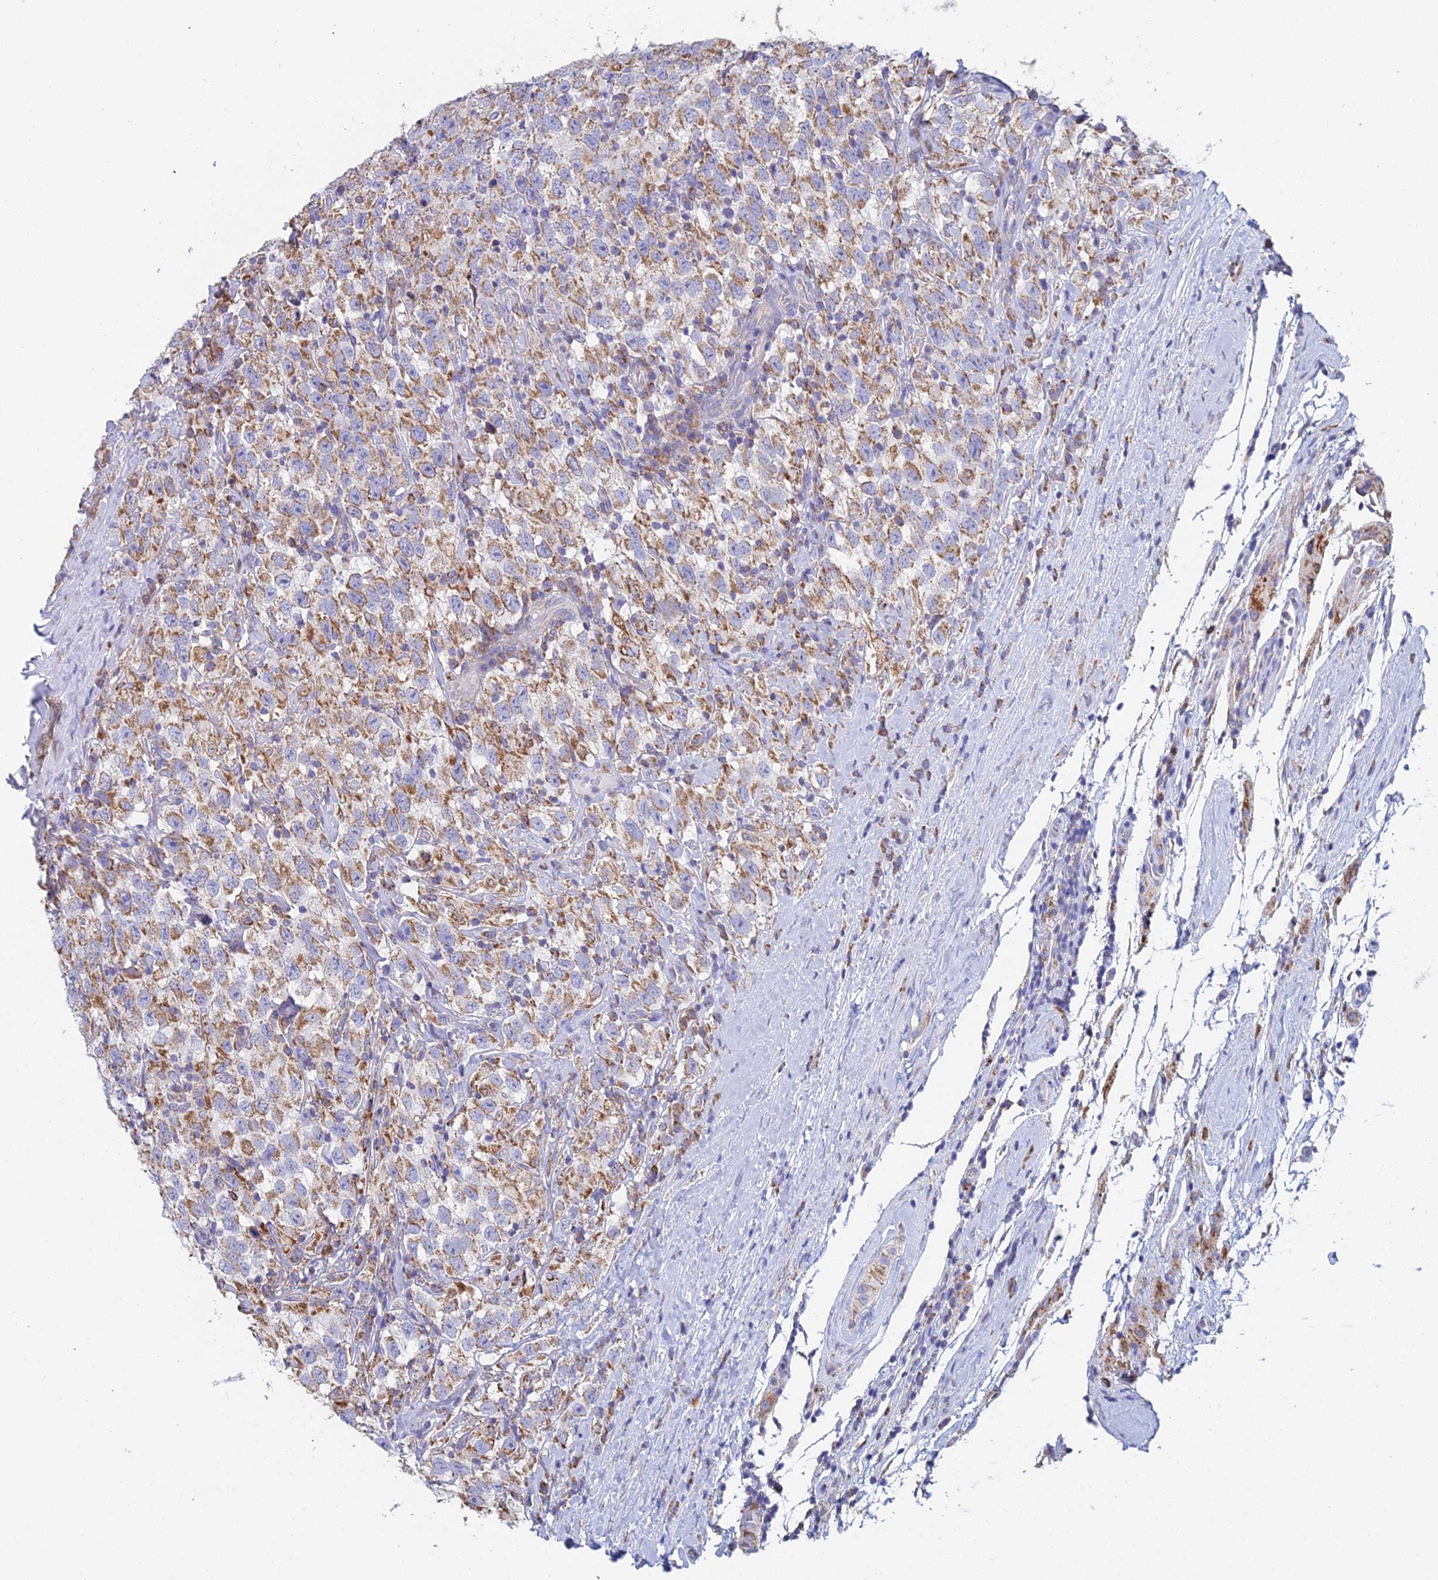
{"staining": {"intensity": "moderate", "quantity": ">75%", "location": "cytoplasmic/membranous"}, "tissue": "testis cancer", "cell_type": "Tumor cells", "image_type": "cancer", "snomed": [{"axis": "morphology", "description": "Seminoma, NOS"}, {"axis": "topography", "description": "Testis"}], "caption": "IHC histopathology image of human seminoma (testis) stained for a protein (brown), which exhibits medium levels of moderate cytoplasmic/membranous positivity in about >75% of tumor cells.", "gene": "CRACR2B", "patient": {"sex": "male", "age": 41}}